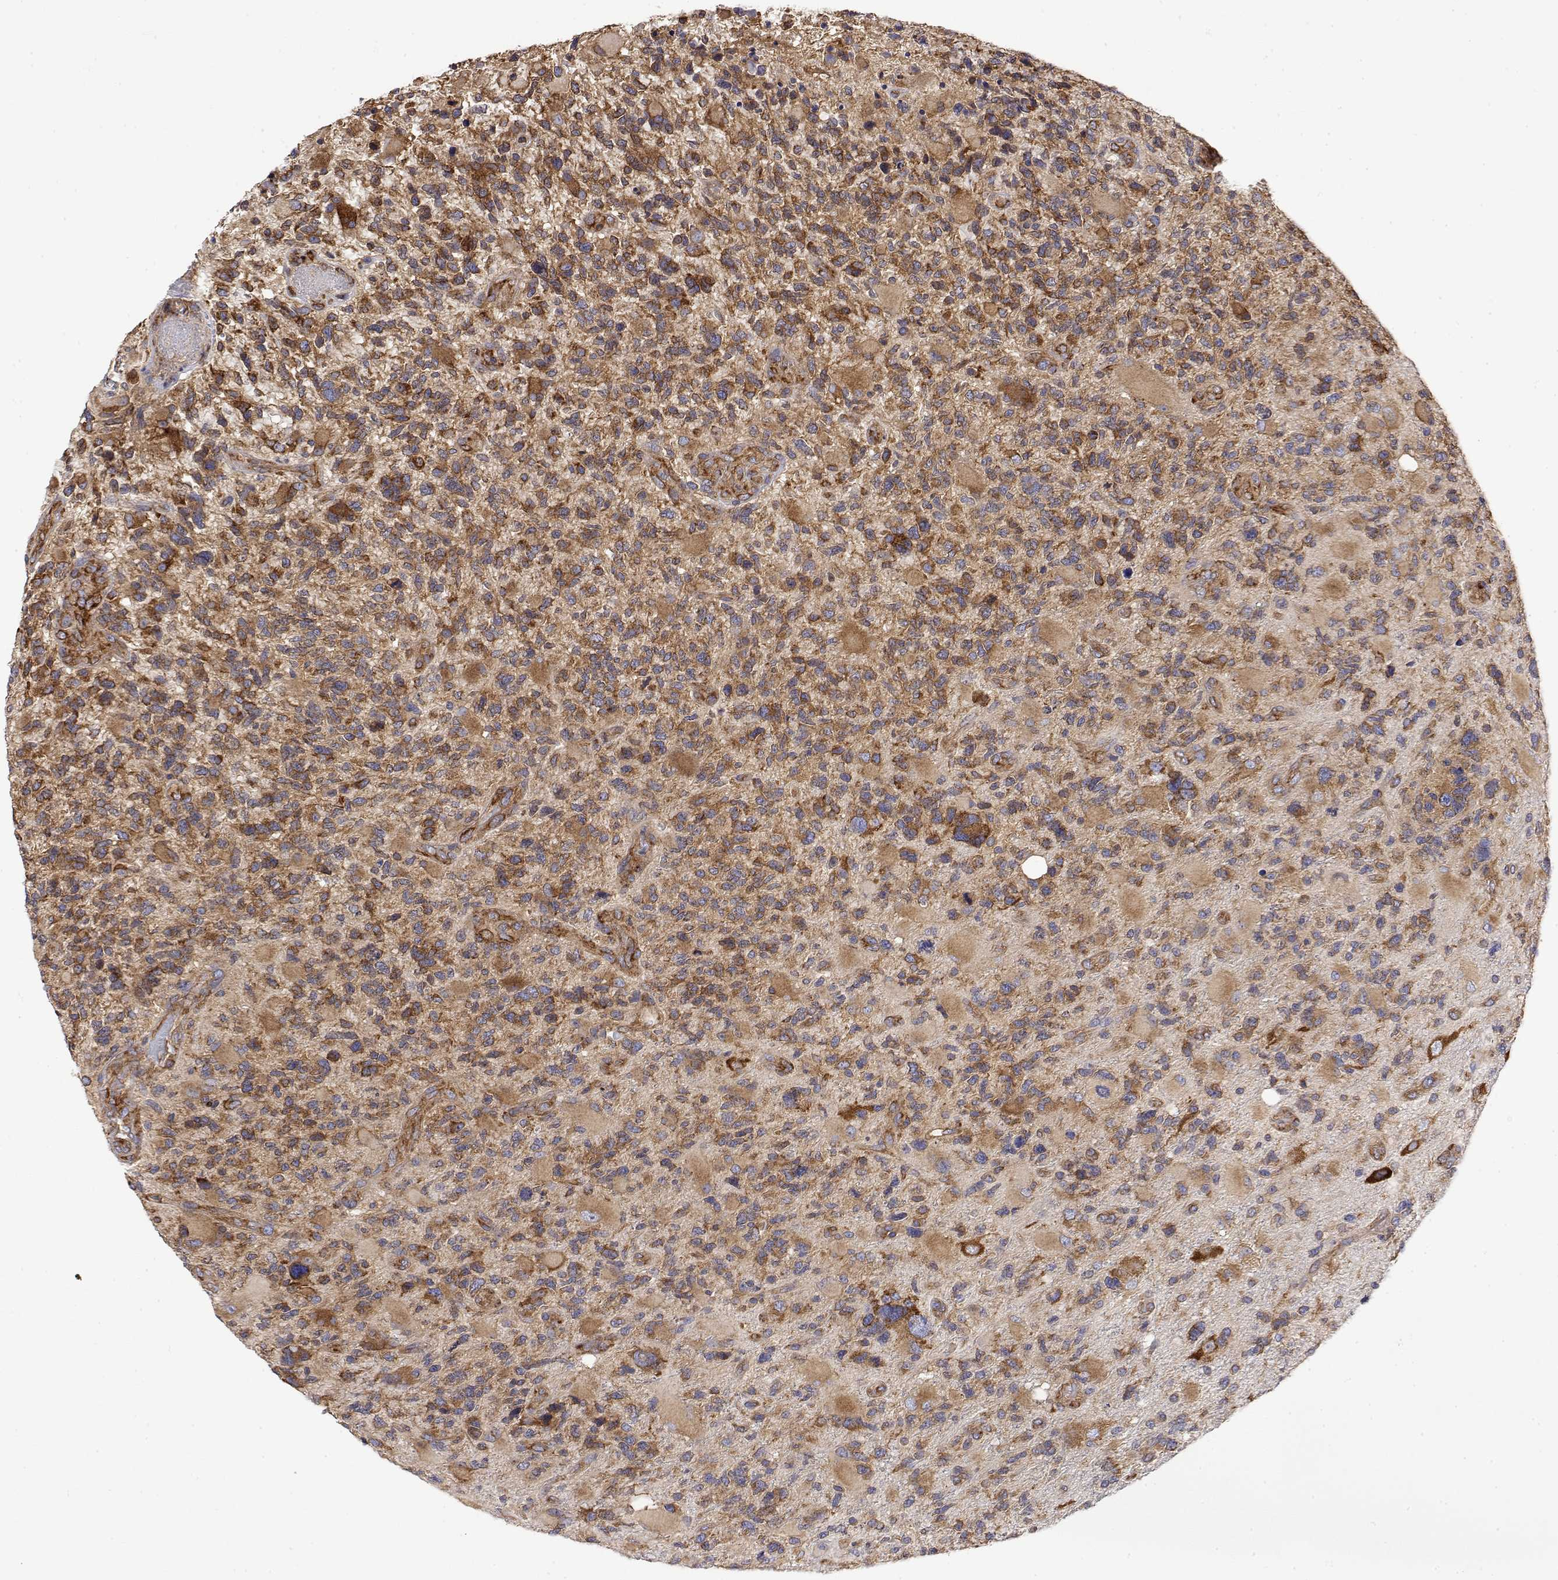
{"staining": {"intensity": "strong", "quantity": "25%-75%", "location": "cytoplasmic/membranous"}, "tissue": "glioma", "cell_type": "Tumor cells", "image_type": "cancer", "snomed": [{"axis": "morphology", "description": "Glioma, malignant, High grade"}, {"axis": "topography", "description": "Brain"}], "caption": "Immunohistochemical staining of human malignant glioma (high-grade) exhibits high levels of strong cytoplasmic/membranous protein staining in approximately 25%-75% of tumor cells. (brown staining indicates protein expression, while blue staining denotes nuclei).", "gene": "EEF1G", "patient": {"sex": "female", "age": 71}}